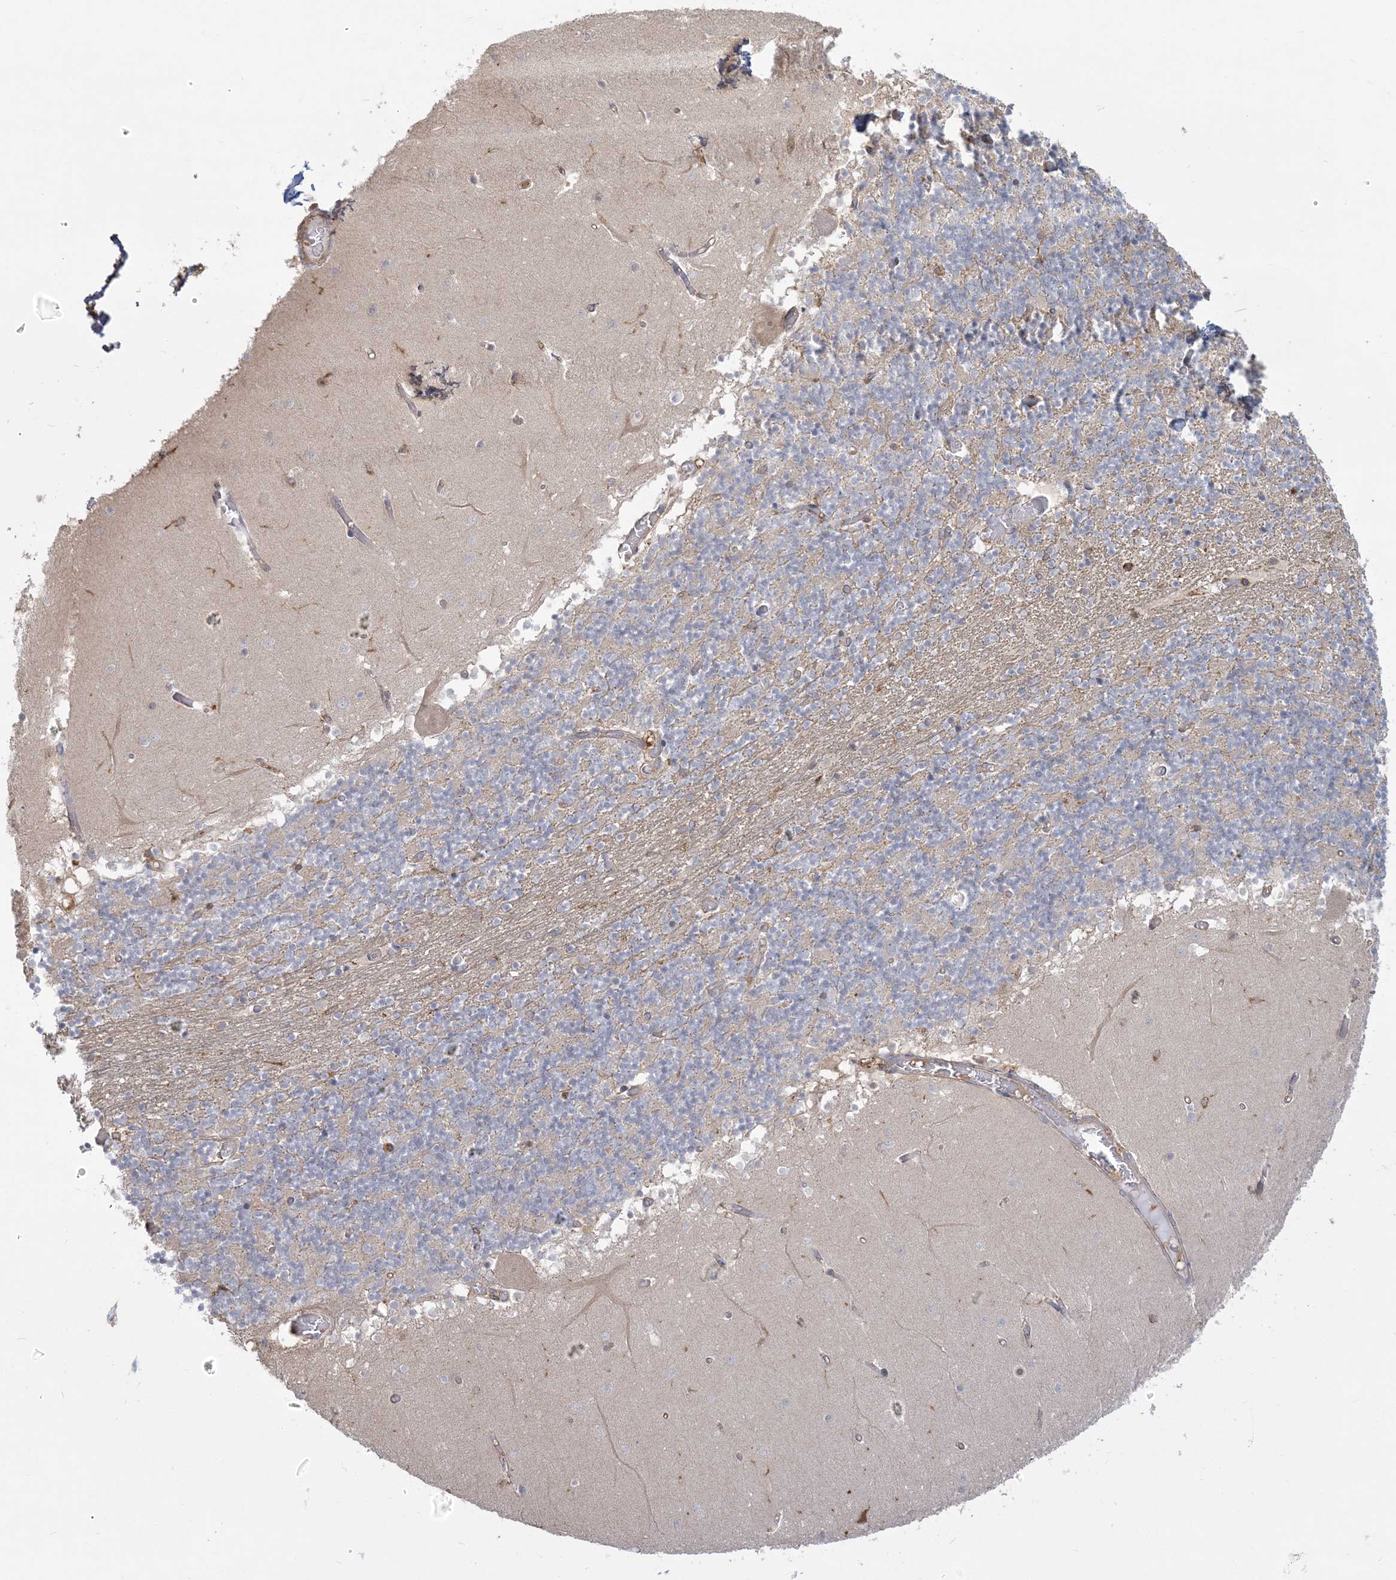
{"staining": {"intensity": "negative", "quantity": "none", "location": "none"}, "tissue": "cerebellum", "cell_type": "Cells in granular layer", "image_type": "normal", "snomed": [{"axis": "morphology", "description": "Normal tissue, NOS"}, {"axis": "topography", "description": "Cerebellum"}], "caption": "The photomicrograph exhibits no staining of cells in granular layer in normal cerebellum. Brightfield microscopy of immunohistochemistry (IHC) stained with DAB (brown) and hematoxylin (blue), captured at high magnification.", "gene": "ANKS1A", "patient": {"sex": "female", "age": 28}}